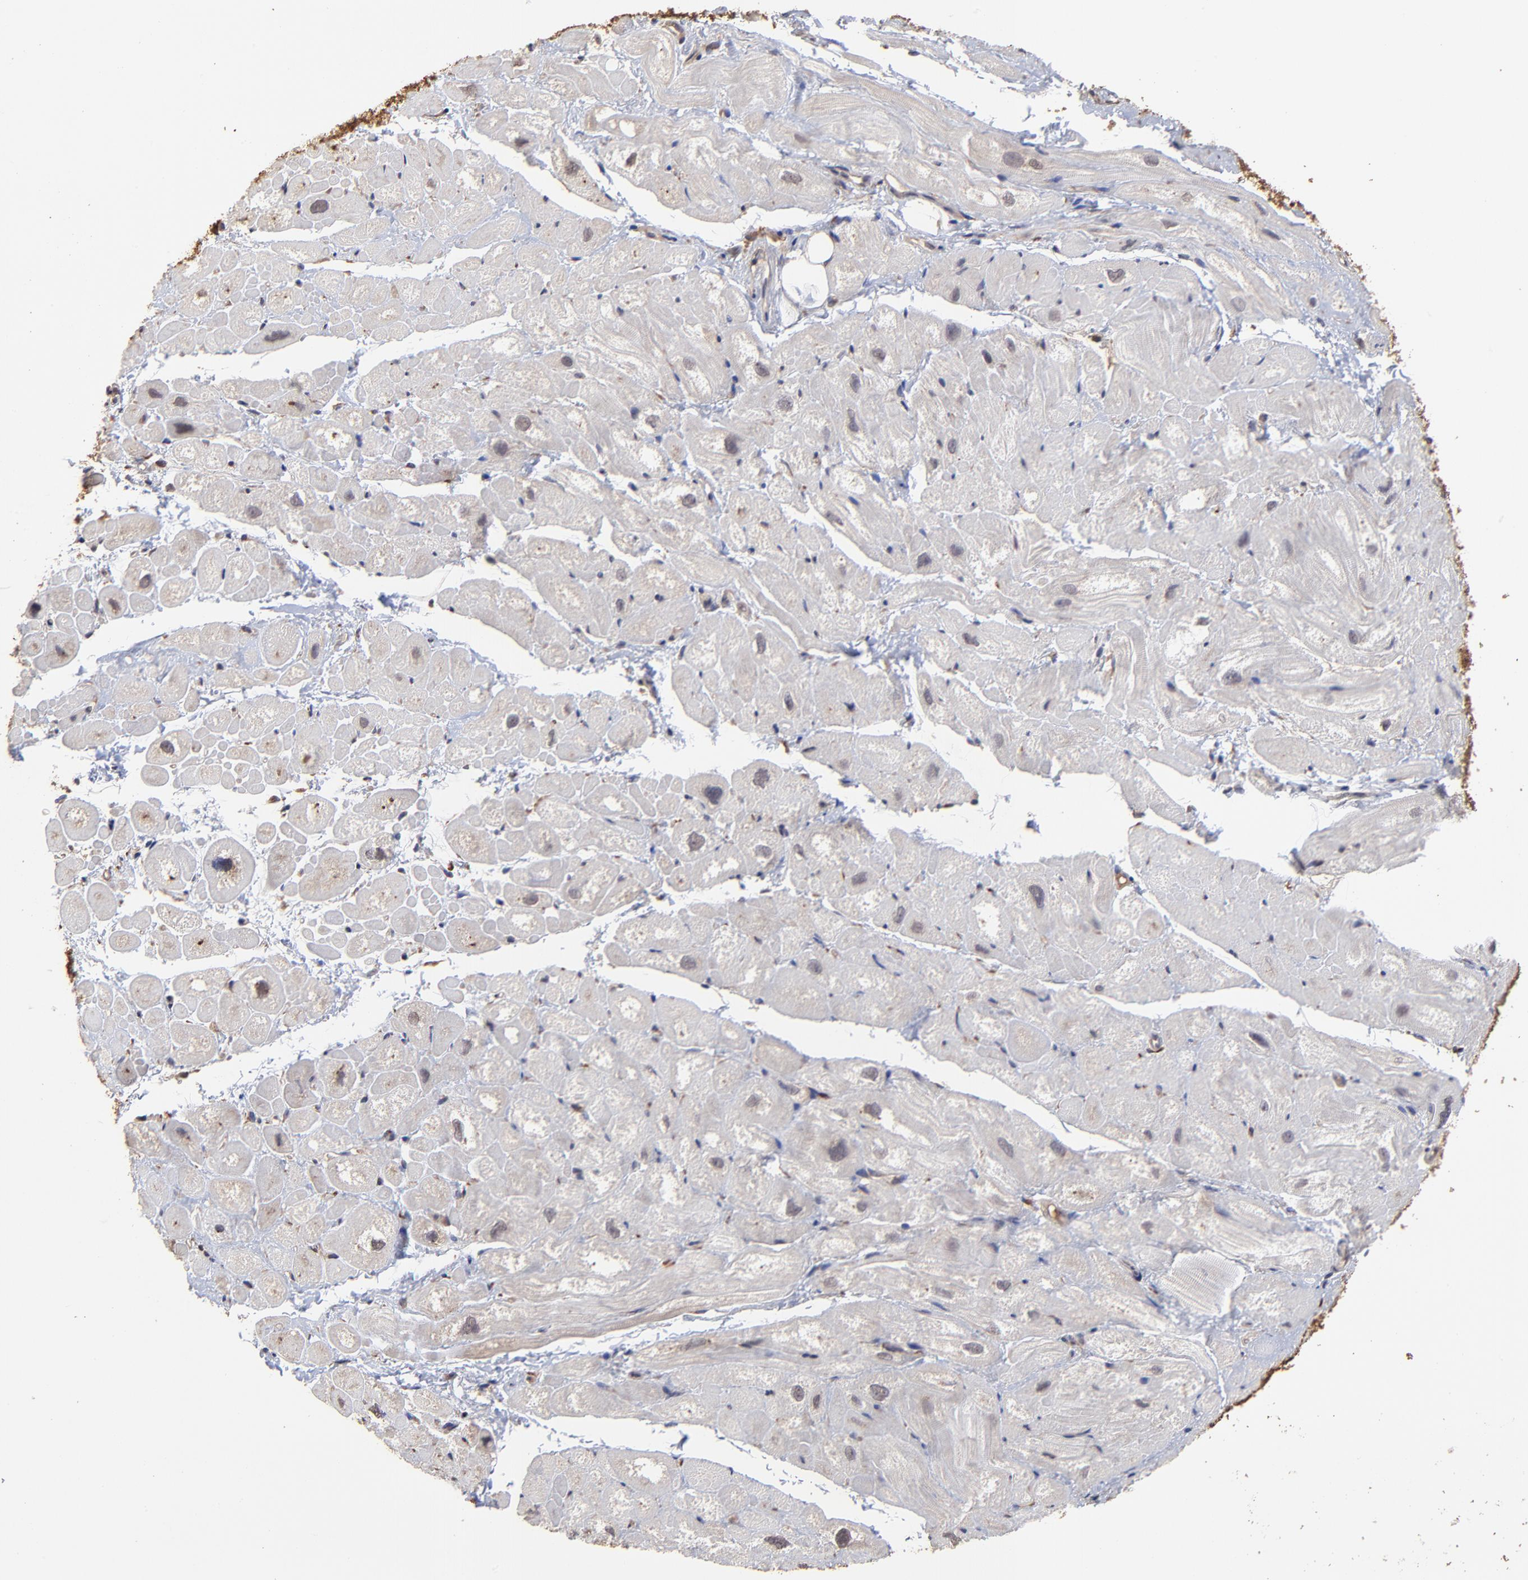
{"staining": {"intensity": "weak", "quantity": "25%-75%", "location": "cytoplasmic/membranous"}, "tissue": "heart muscle", "cell_type": "Cardiomyocytes", "image_type": "normal", "snomed": [{"axis": "morphology", "description": "Normal tissue, NOS"}, {"axis": "topography", "description": "Heart"}], "caption": "Unremarkable heart muscle was stained to show a protein in brown. There is low levels of weak cytoplasmic/membranous staining in about 25%-75% of cardiomyocytes.", "gene": "CHL1", "patient": {"sex": "male", "age": 49}}